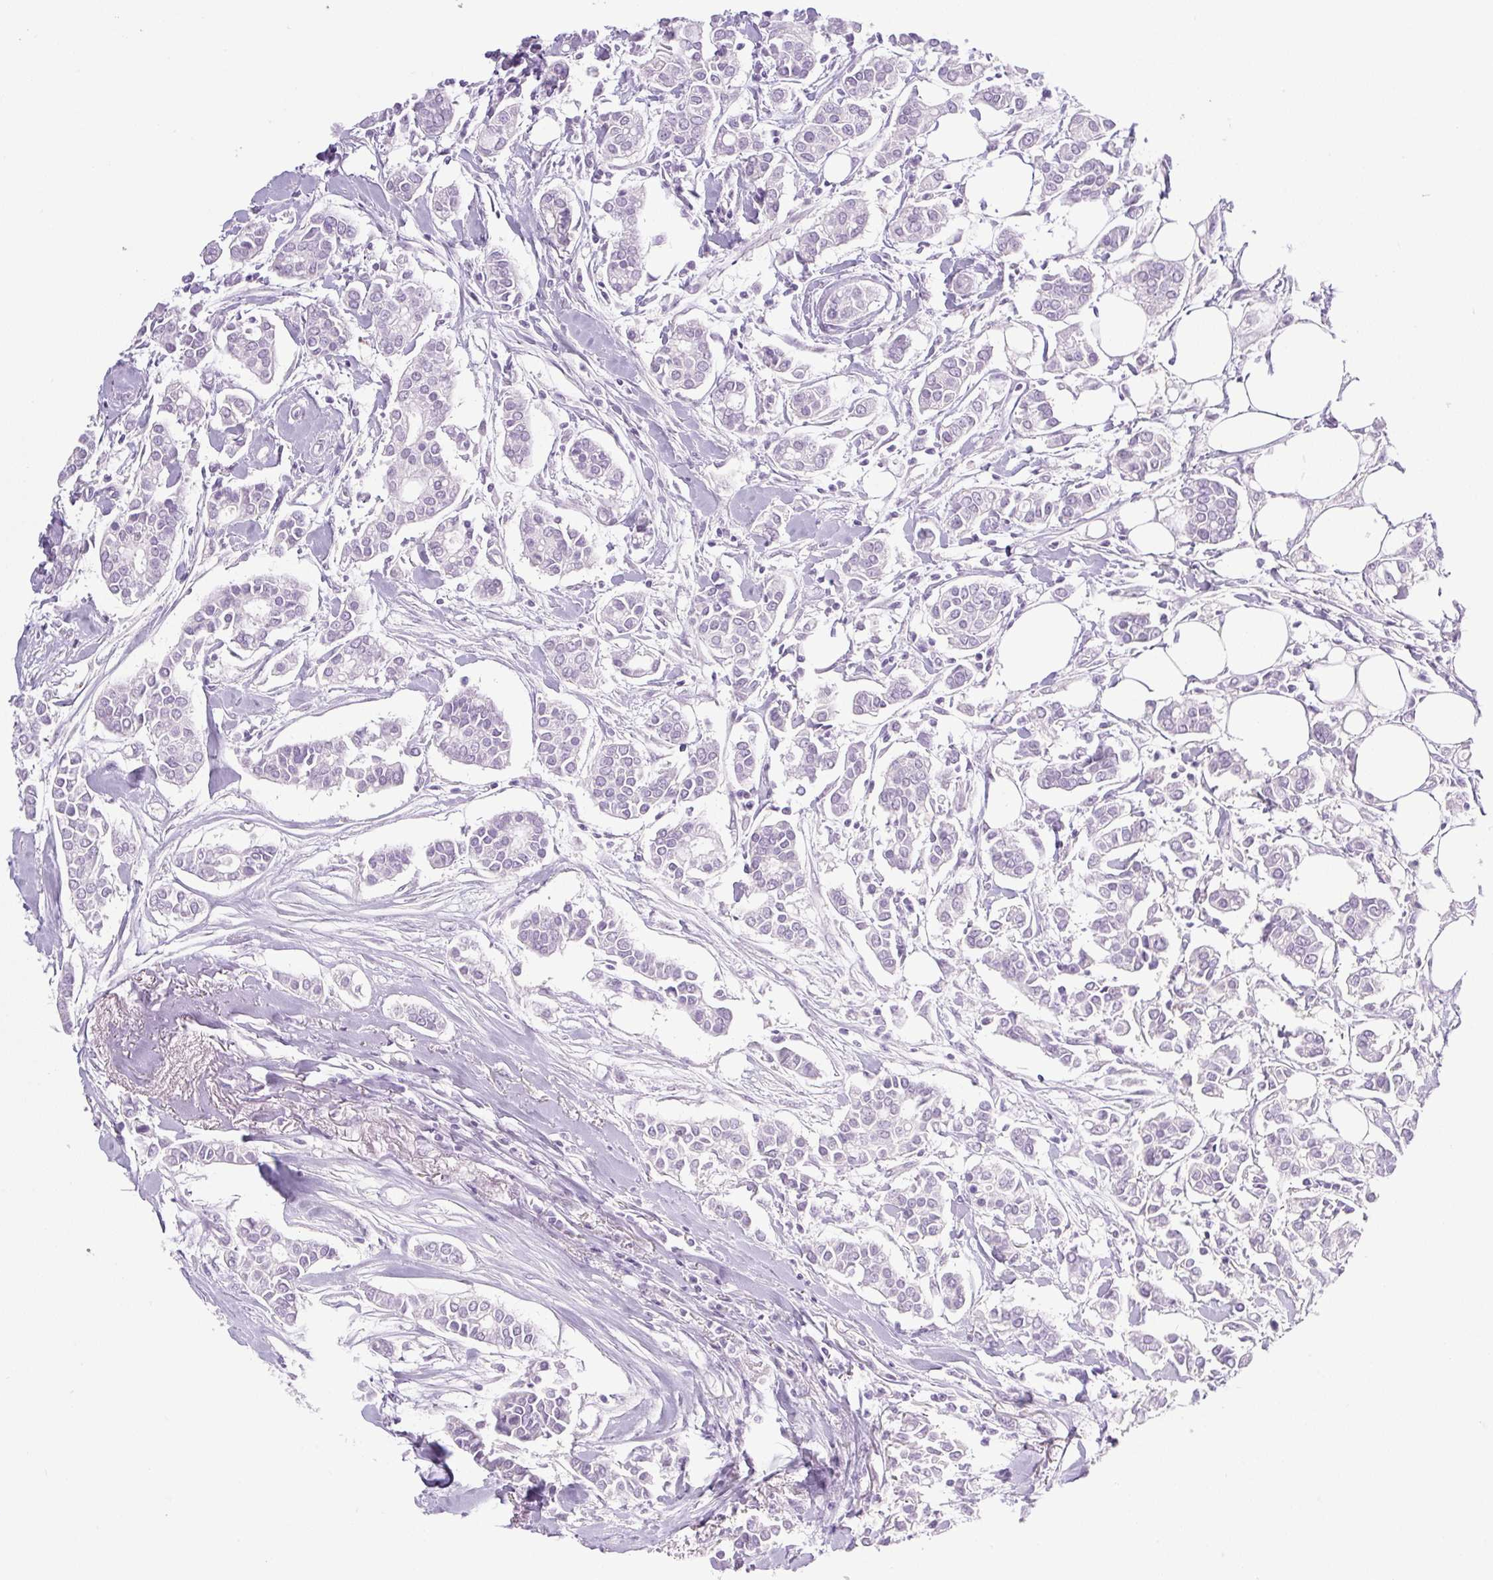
{"staining": {"intensity": "negative", "quantity": "none", "location": "none"}, "tissue": "breast cancer", "cell_type": "Tumor cells", "image_type": "cancer", "snomed": [{"axis": "morphology", "description": "Duct carcinoma"}, {"axis": "topography", "description": "Breast"}], "caption": "Immunohistochemical staining of intraductal carcinoma (breast) reveals no significant staining in tumor cells.", "gene": "COL9A2", "patient": {"sex": "female", "age": 84}}